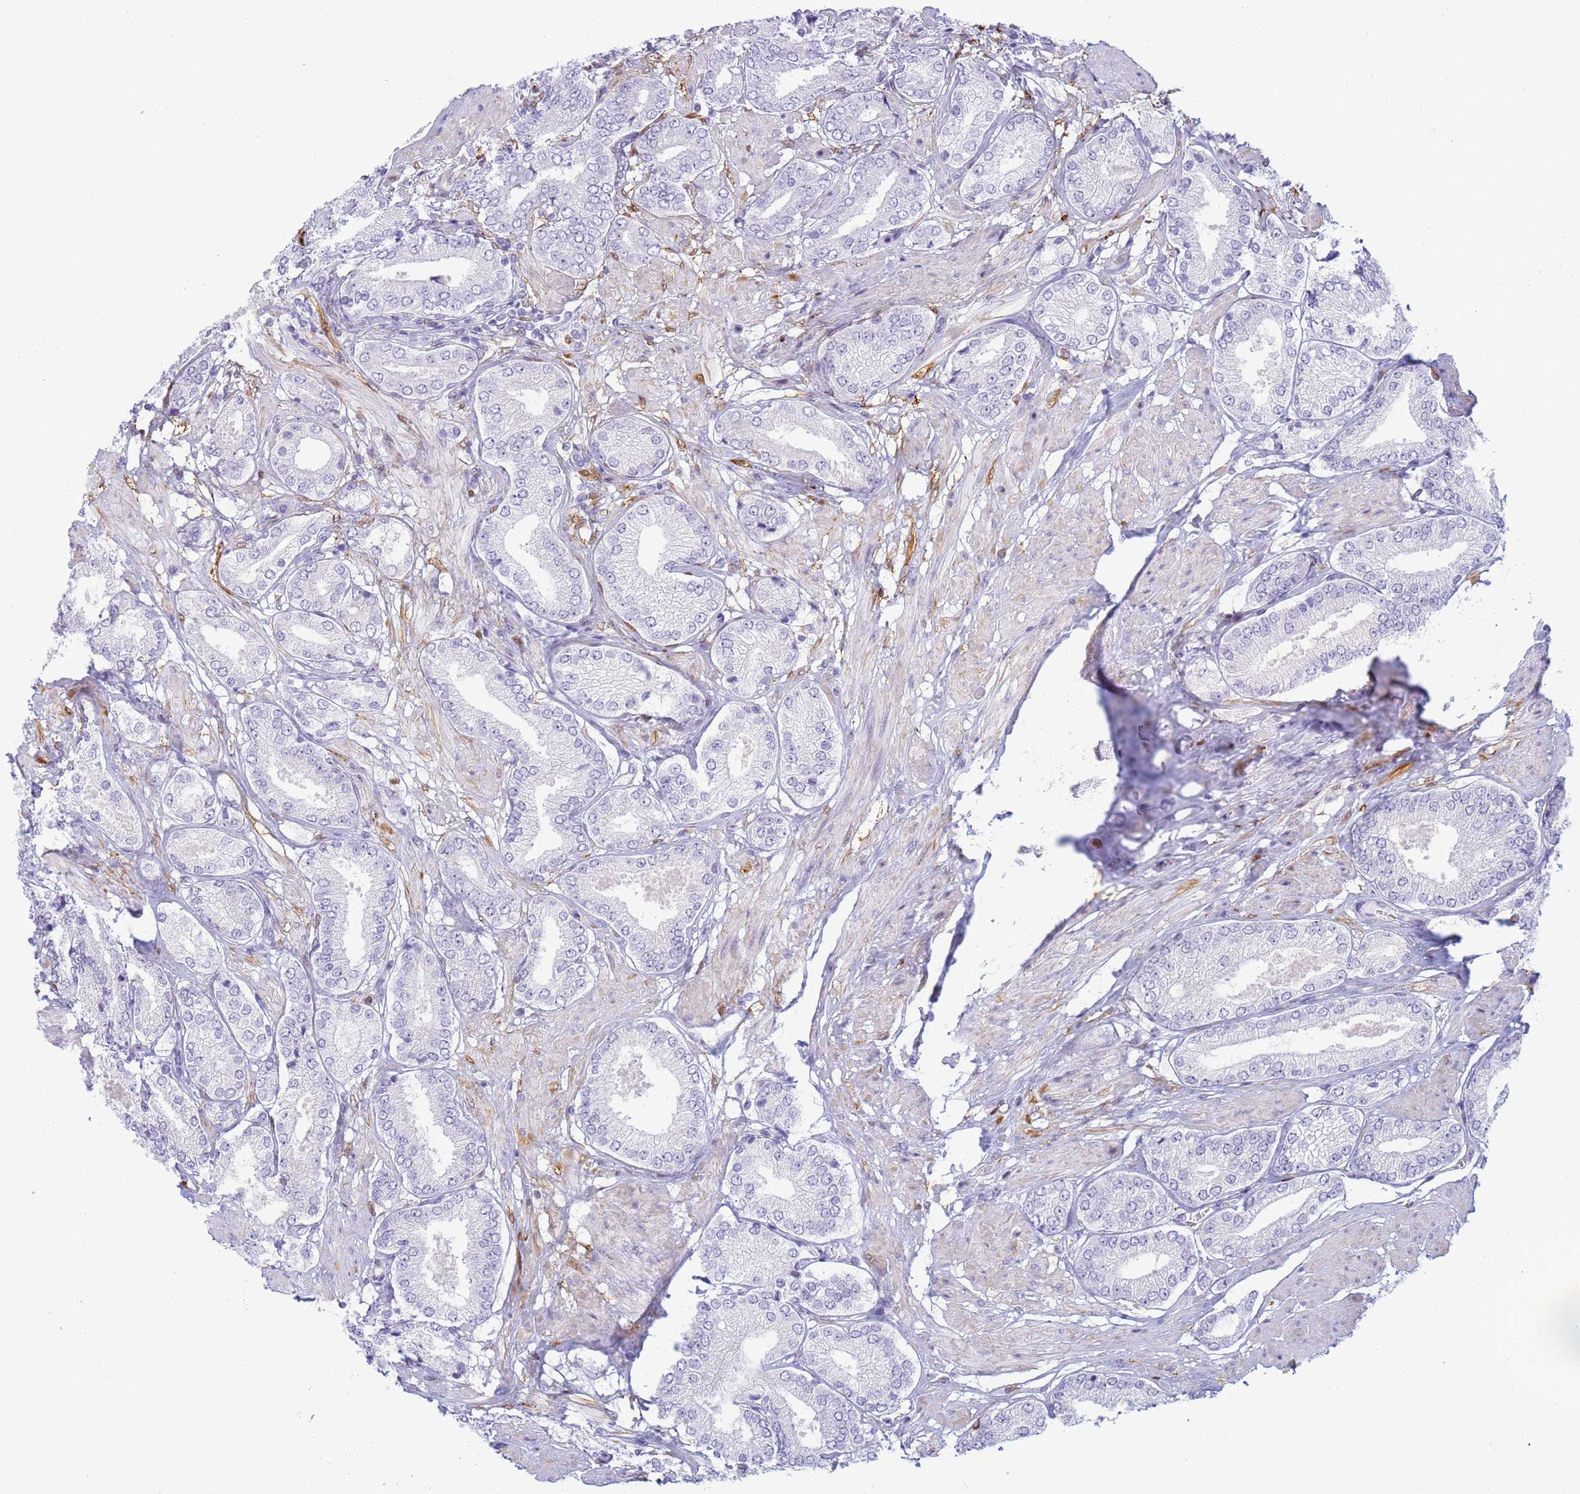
{"staining": {"intensity": "negative", "quantity": "none", "location": "none"}, "tissue": "prostate cancer", "cell_type": "Tumor cells", "image_type": "cancer", "snomed": [{"axis": "morphology", "description": "Adenocarcinoma, High grade"}, {"axis": "topography", "description": "Prostate and seminal vesicle, NOS"}], "caption": "Immunohistochemistry micrograph of prostate cancer (adenocarcinoma (high-grade)) stained for a protein (brown), which reveals no staining in tumor cells.", "gene": "SNX20", "patient": {"sex": "male", "age": 64}}